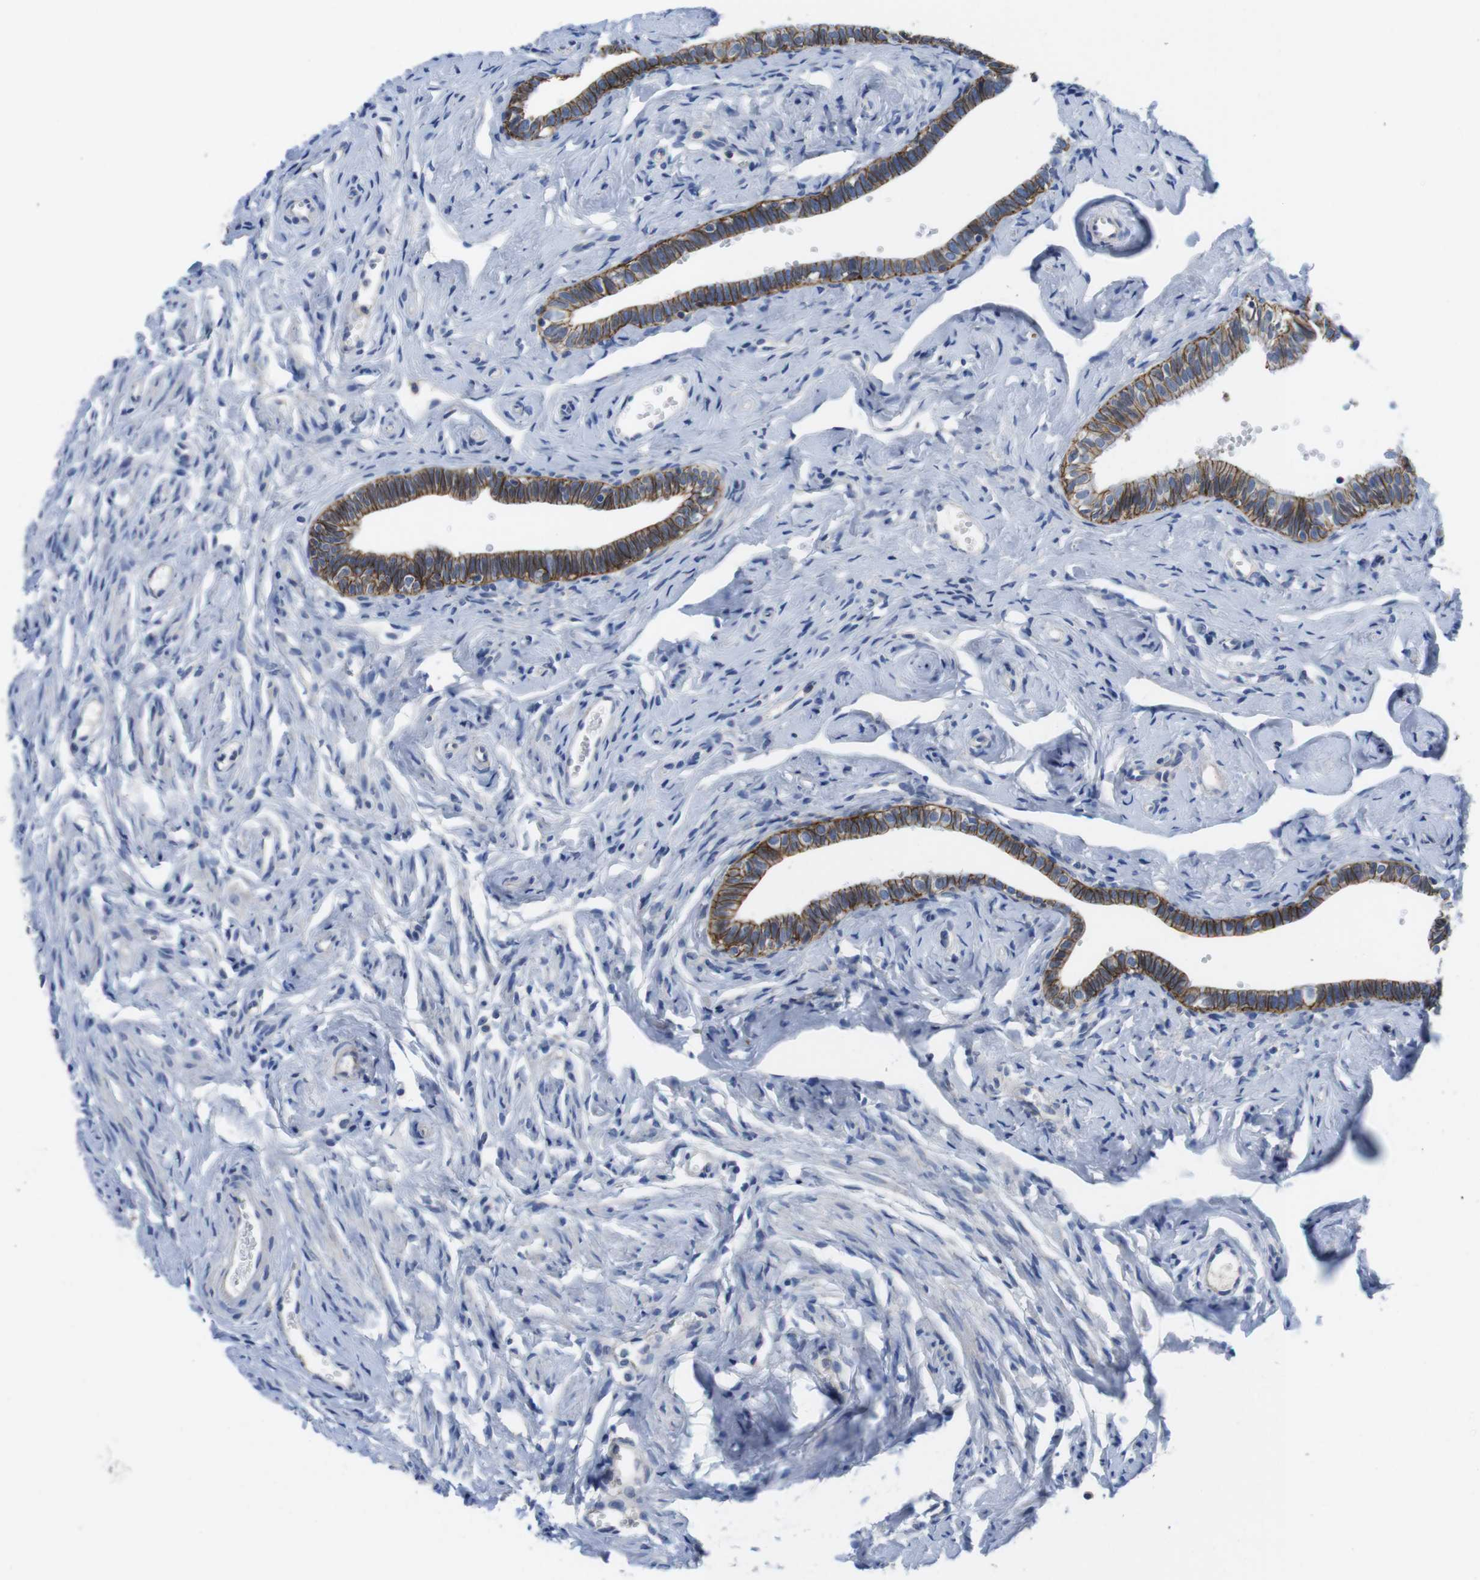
{"staining": {"intensity": "strong", "quantity": ">75%", "location": "cytoplasmic/membranous"}, "tissue": "fallopian tube", "cell_type": "Glandular cells", "image_type": "normal", "snomed": [{"axis": "morphology", "description": "Normal tissue, NOS"}, {"axis": "topography", "description": "Fallopian tube"}], "caption": "Immunohistochemistry of normal fallopian tube displays high levels of strong cytoplasmic/membranous positivity in about >75% of glandular cells. Nuclei are stained in blue.", "gene": "SCRIB", "patient": {"sex": "female", "age": 71}}